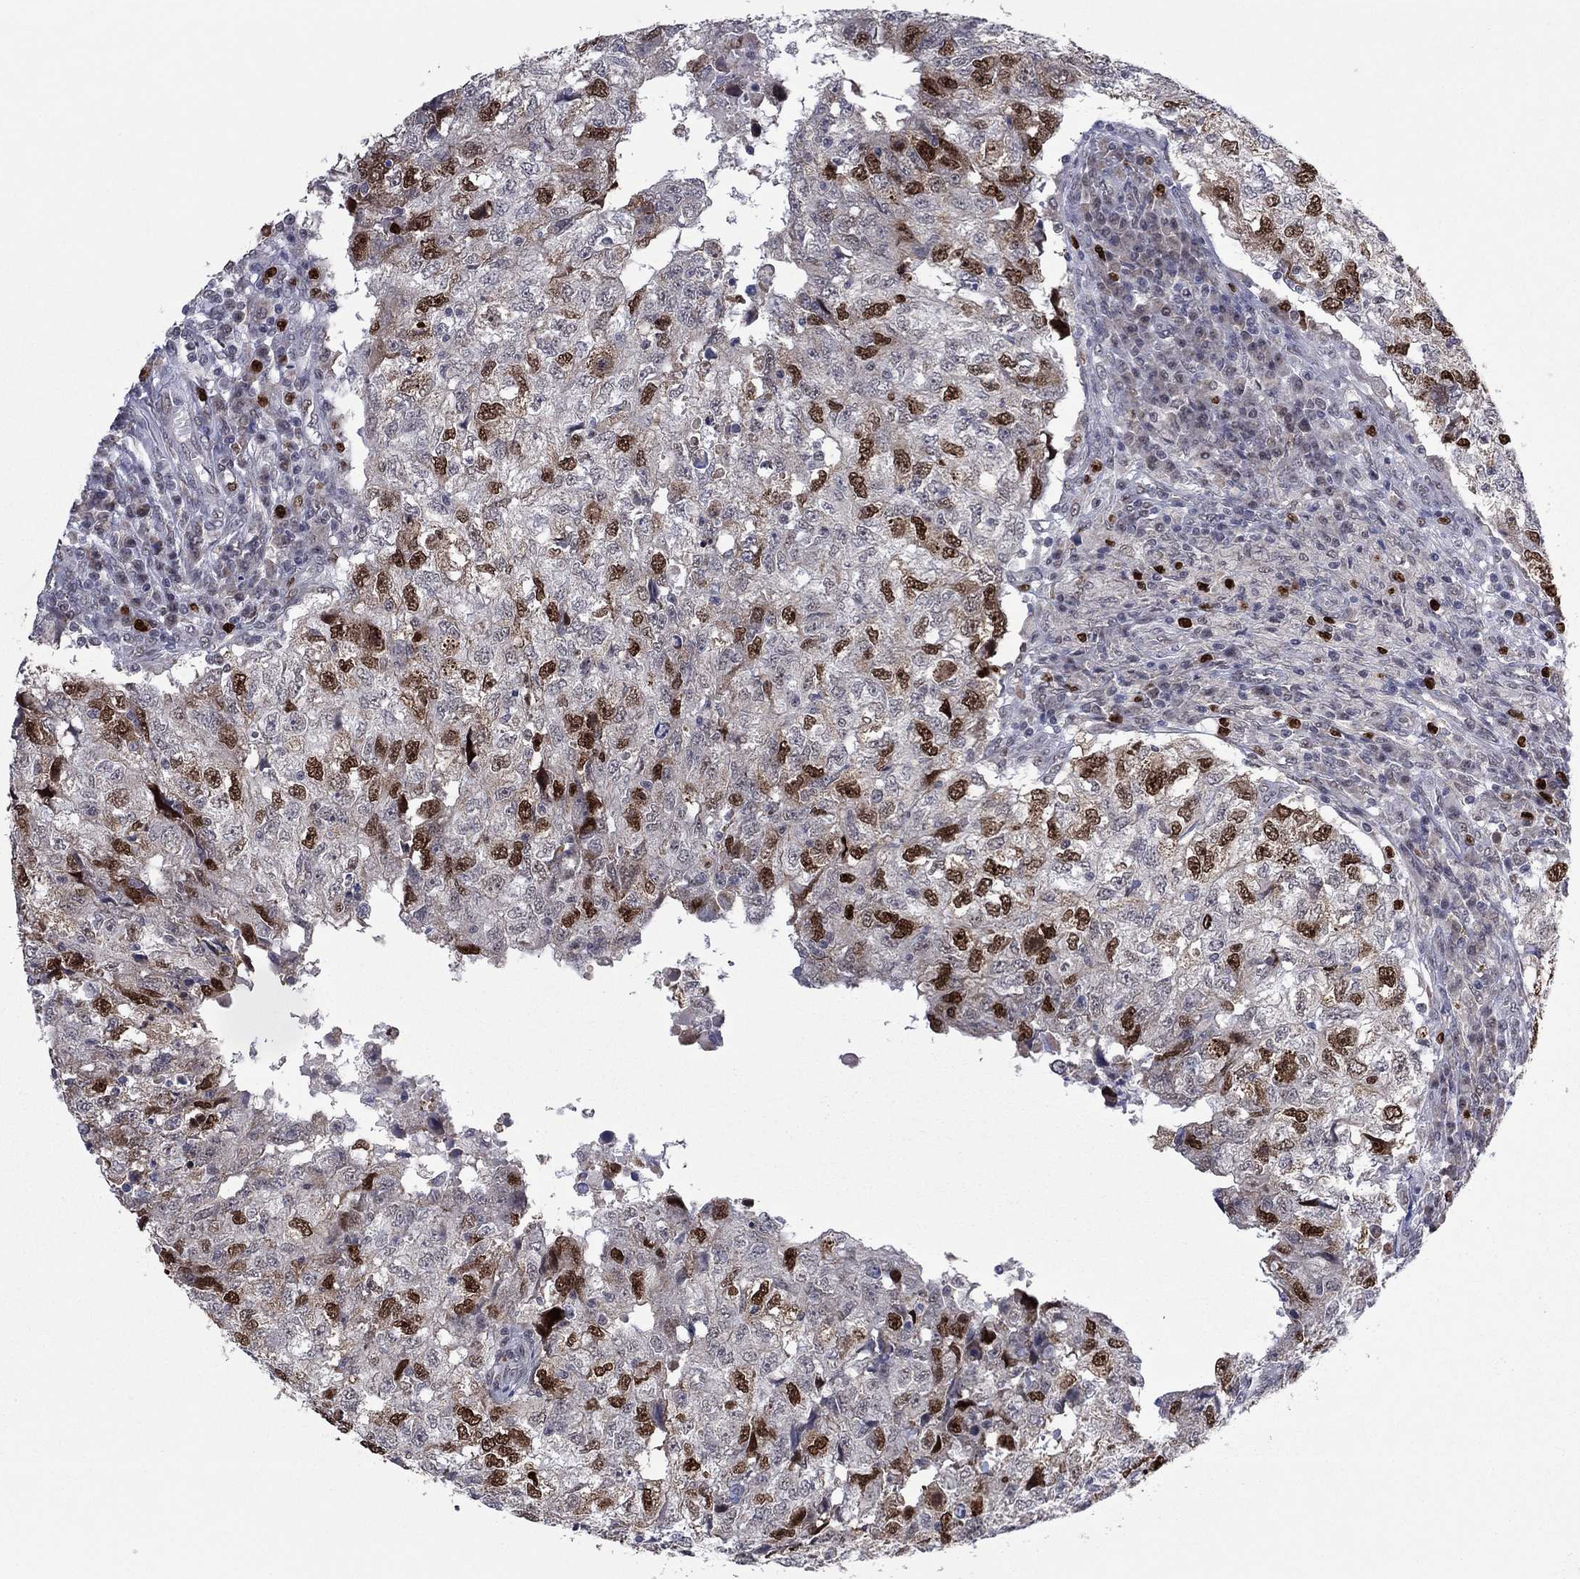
{"staining": {"intensity": "strong", "quantity": "25%-75%", "location": "nuclear"}, "tissue": "breast cancer", "cell_type": "Tumor cells", "image_type": "cancer", "snomed": [{"axis": "morphology", "description": "Duct carcinoma"}, {"axis": "topography", "description": "Breast"}], "caption": "Breast invasive ductal carcinoma was stained to show a protein in brown. There is high levels of strong nuclear staining in approximately 25%-75% of tumor cells. (DAB IHC with brightfield microscopy, high magnification).", "gene": "CDCA5", "patient": {"sex": "female", "age": 30}}